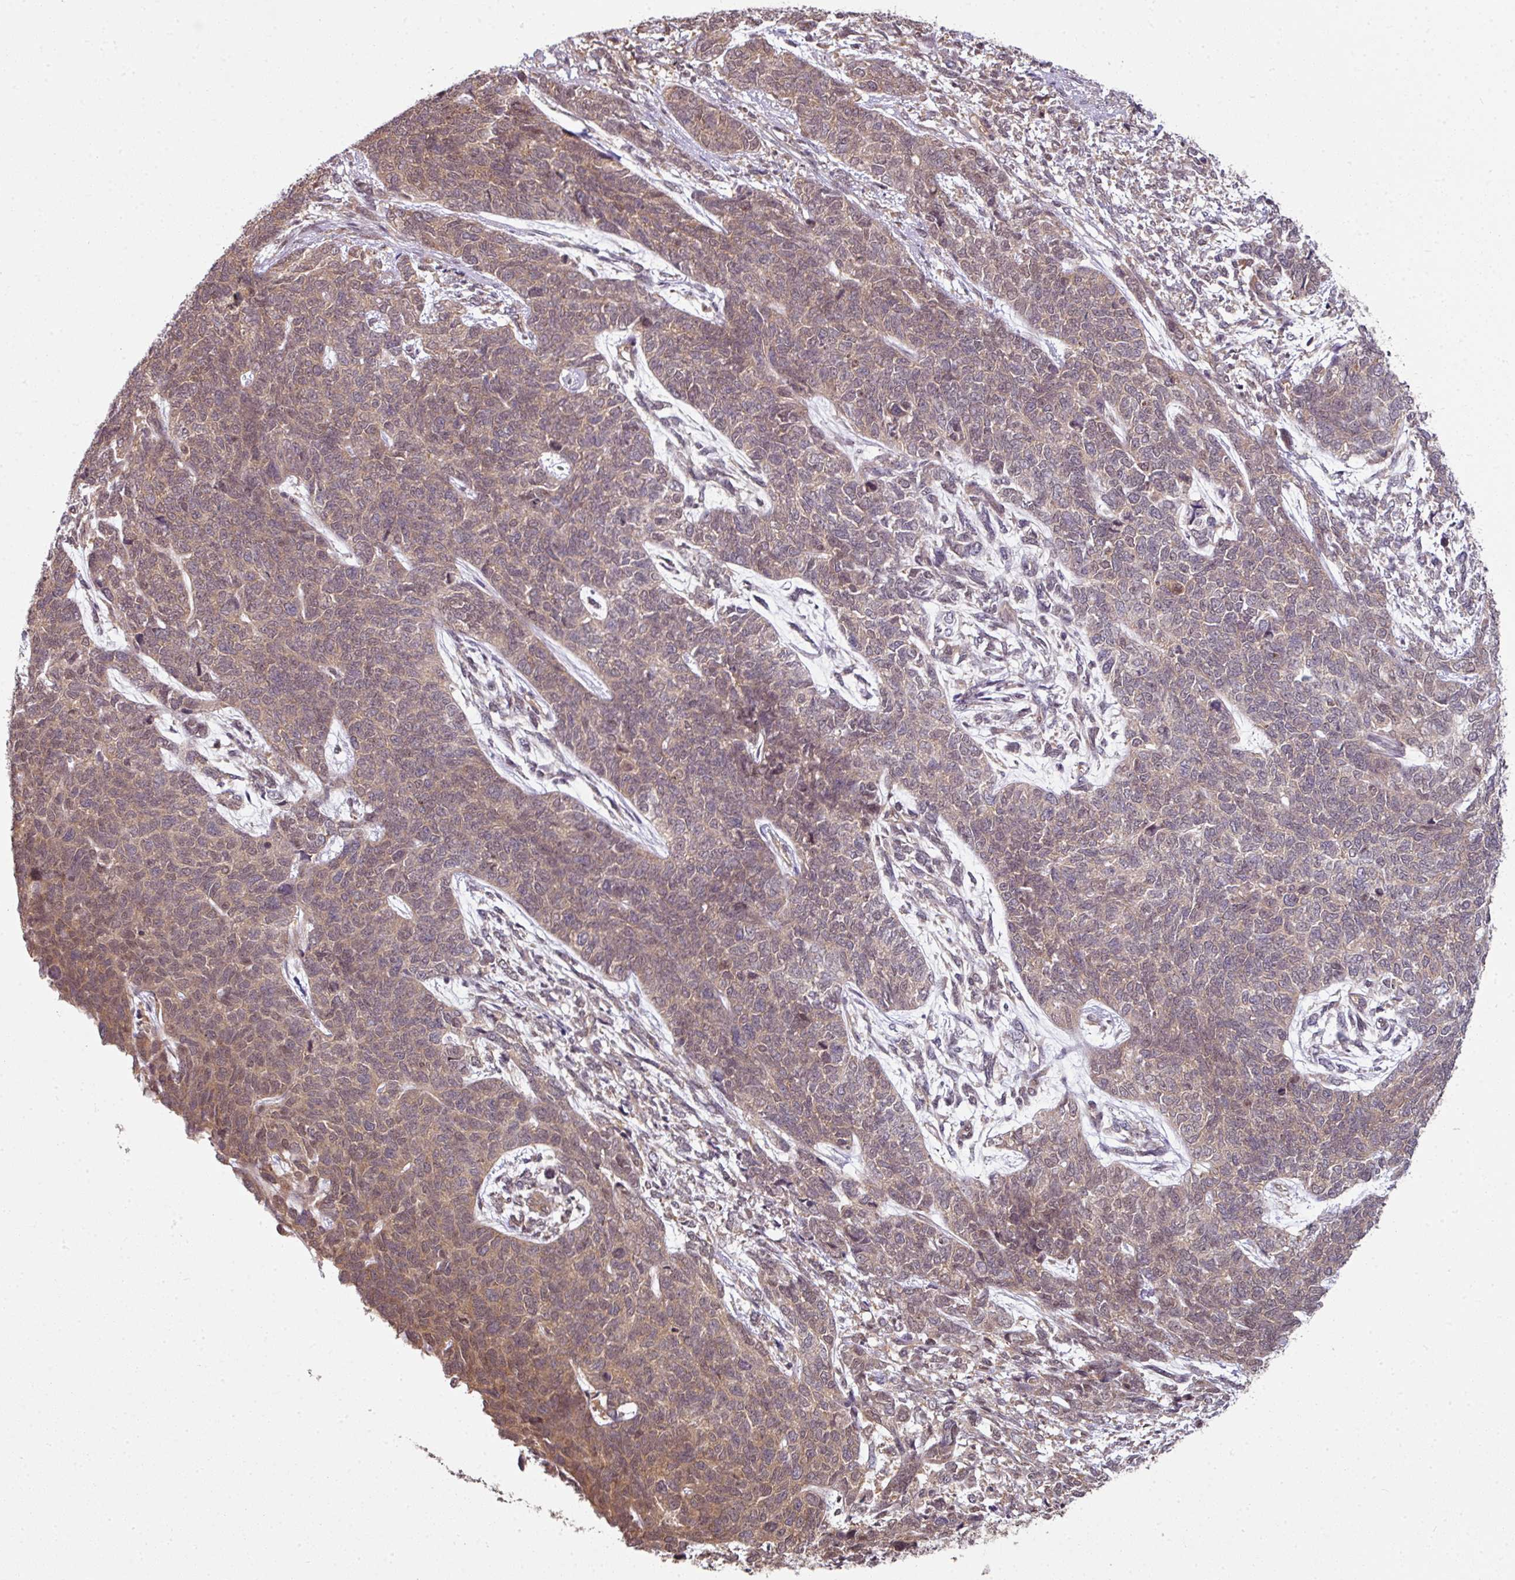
{"staining": {"intensity": "moderate", "quantity": "25%-75%", "location": "cytoplasmic/membranous"}, "tissue": "cervical cancer", "cell_type": "Tumor cells", "image_type": "cancer", "snomed": [{"axis": "morphology", "description": "Squamous cell carcinoma, NOS"}, {"axis": "topography", "description": "Cervix"}], "caption": "High-power microscopy captured an IHC photomicrograph of cervical cancer, revealing moderate cytoplasmic/membranous staining in approximately 25%-75% of tumor cells.", "gene": "ANKRD18A", "patient": {"sex": "female", "age": 63}}